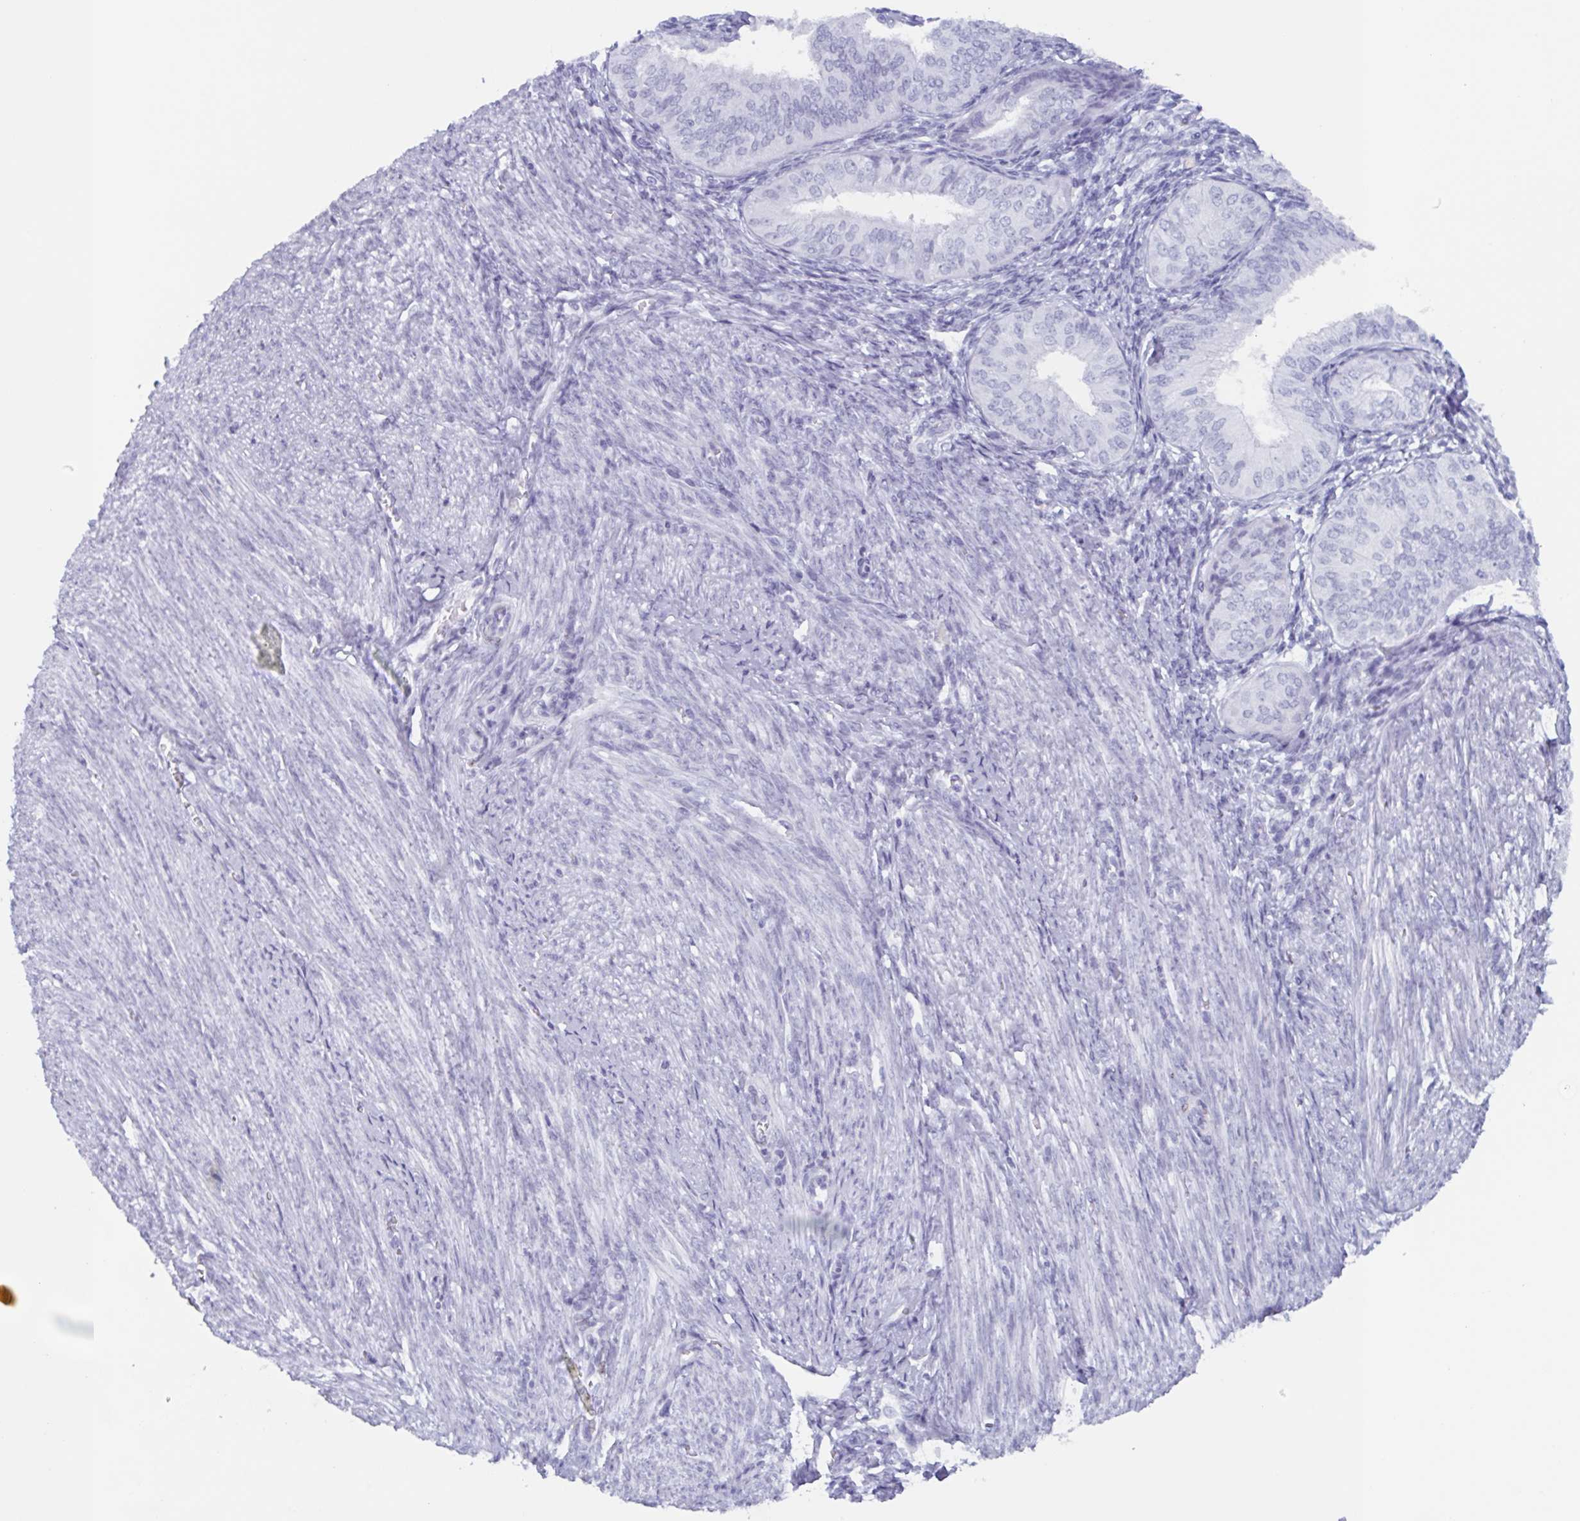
{"staining": {"intensity": "negative", "quantity": "none", "location": "none"}, "tissue": "endometrial cancer", "cell_type": "Tumor cells", "image_type": "cancer", "snomed": [{"axis": "morphology", "description": "Adenocarcinoma, NOS"}, {"axis": "topography", "description": "Endometrium"}], "caption": "A histopathology image of human endometrial cancer is negative for staining in tumor cells.", "gene": "ZFP64", "patient": {"sex": "female", "age": 58}}